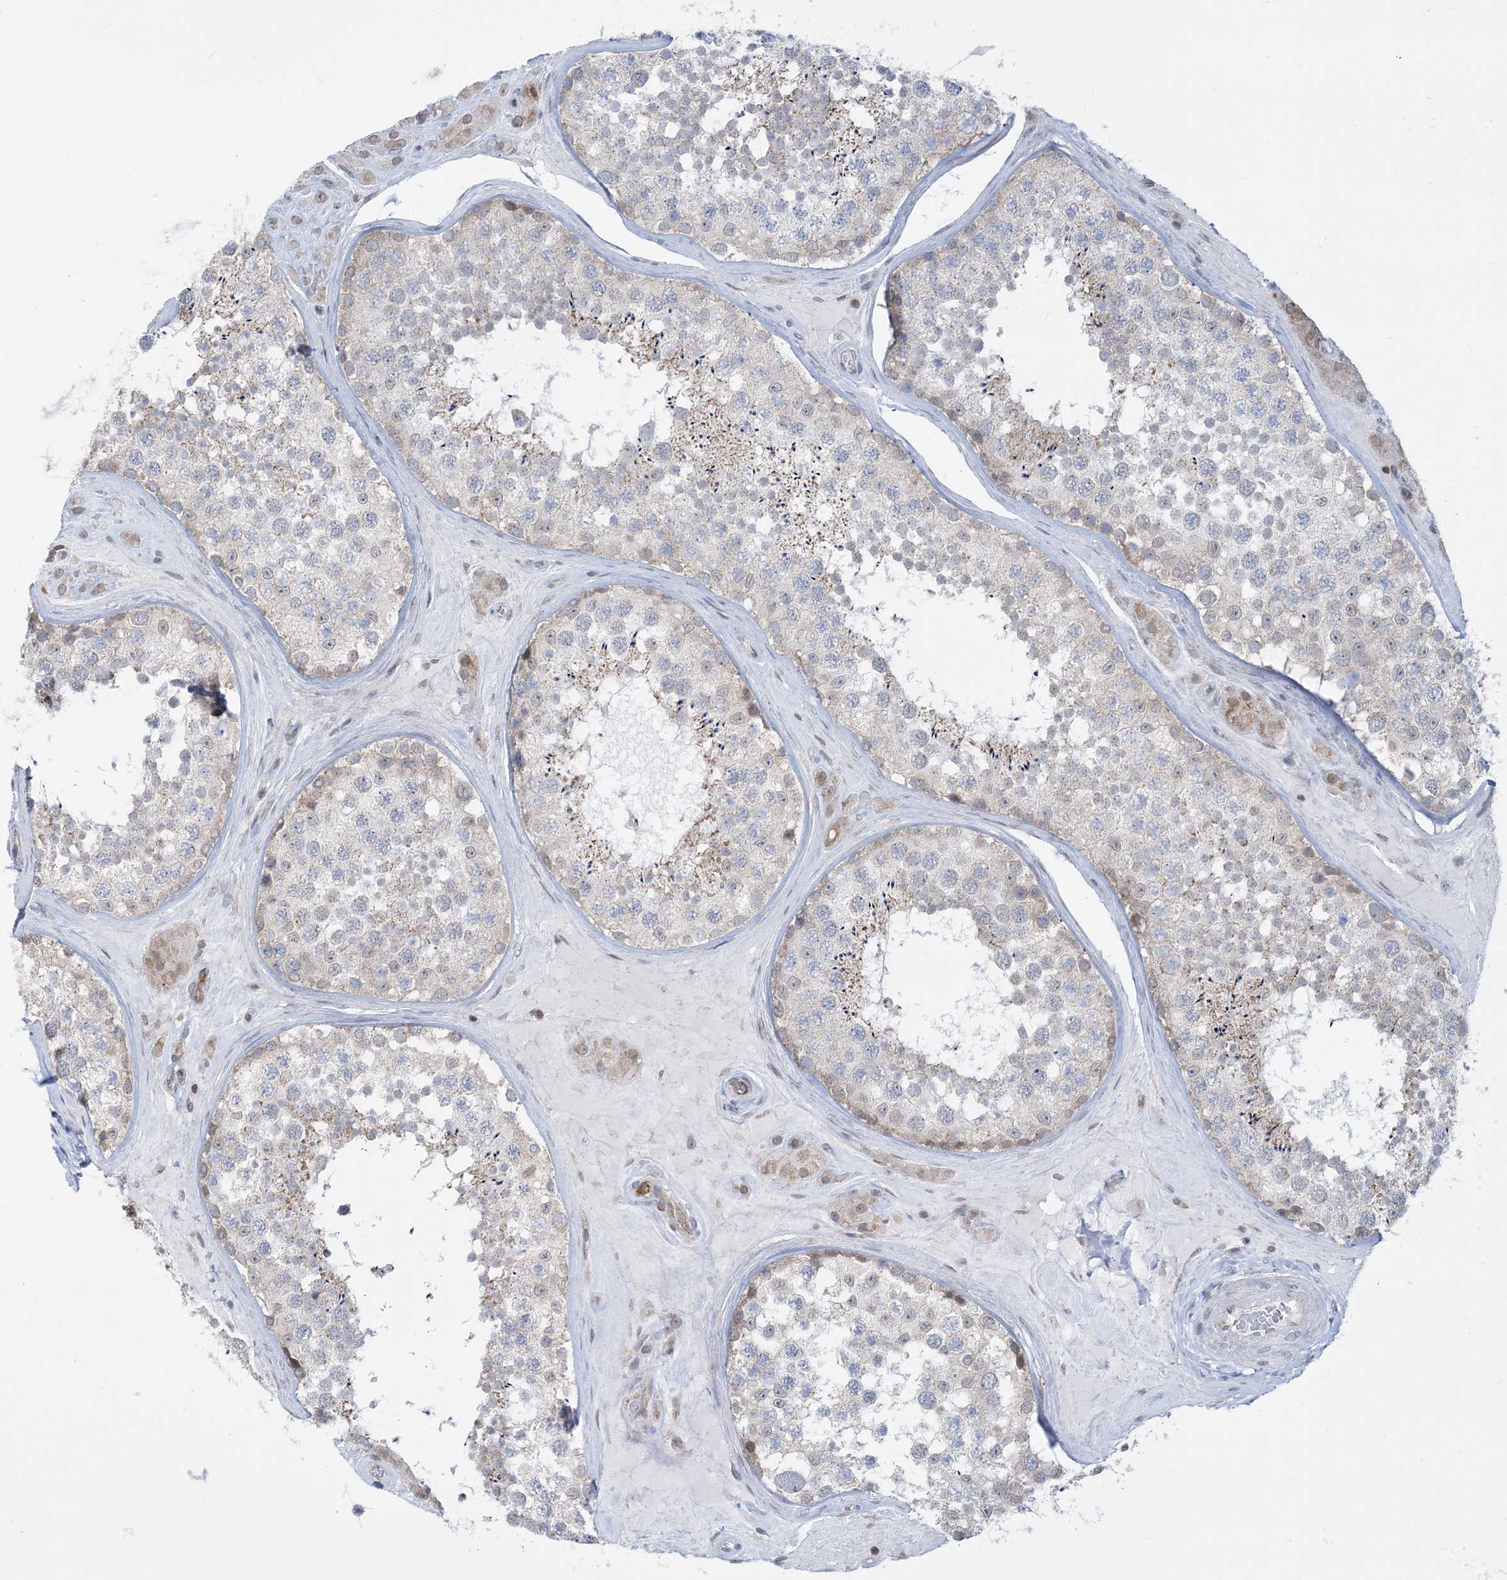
{"staining": {"intensity": "moderate", "quantity": "<25%", "location": "cytoplasmic/membranous,nuclear"}, "tissue": "testis", "cell_type": "Cells in seminiferous ducts", "image_type": "normal", "snomed": [{"axis": "morphology", "description": "Normal tissue, NOS"}, {"axis": "topography", "description": "Testis"}], "caption": "Cells in seminiferous ducts reveal low levels of moderate cytoplasmic/membranous,nuclear expression in approximately <25% of cells in unremarkable testis. (Stains: DAB in brown, nuclei in blue, Microscopy: brightfield microscopy at high magnification).", "gene": "CASP4", "patient": {"sex": "male", "age": 46}}